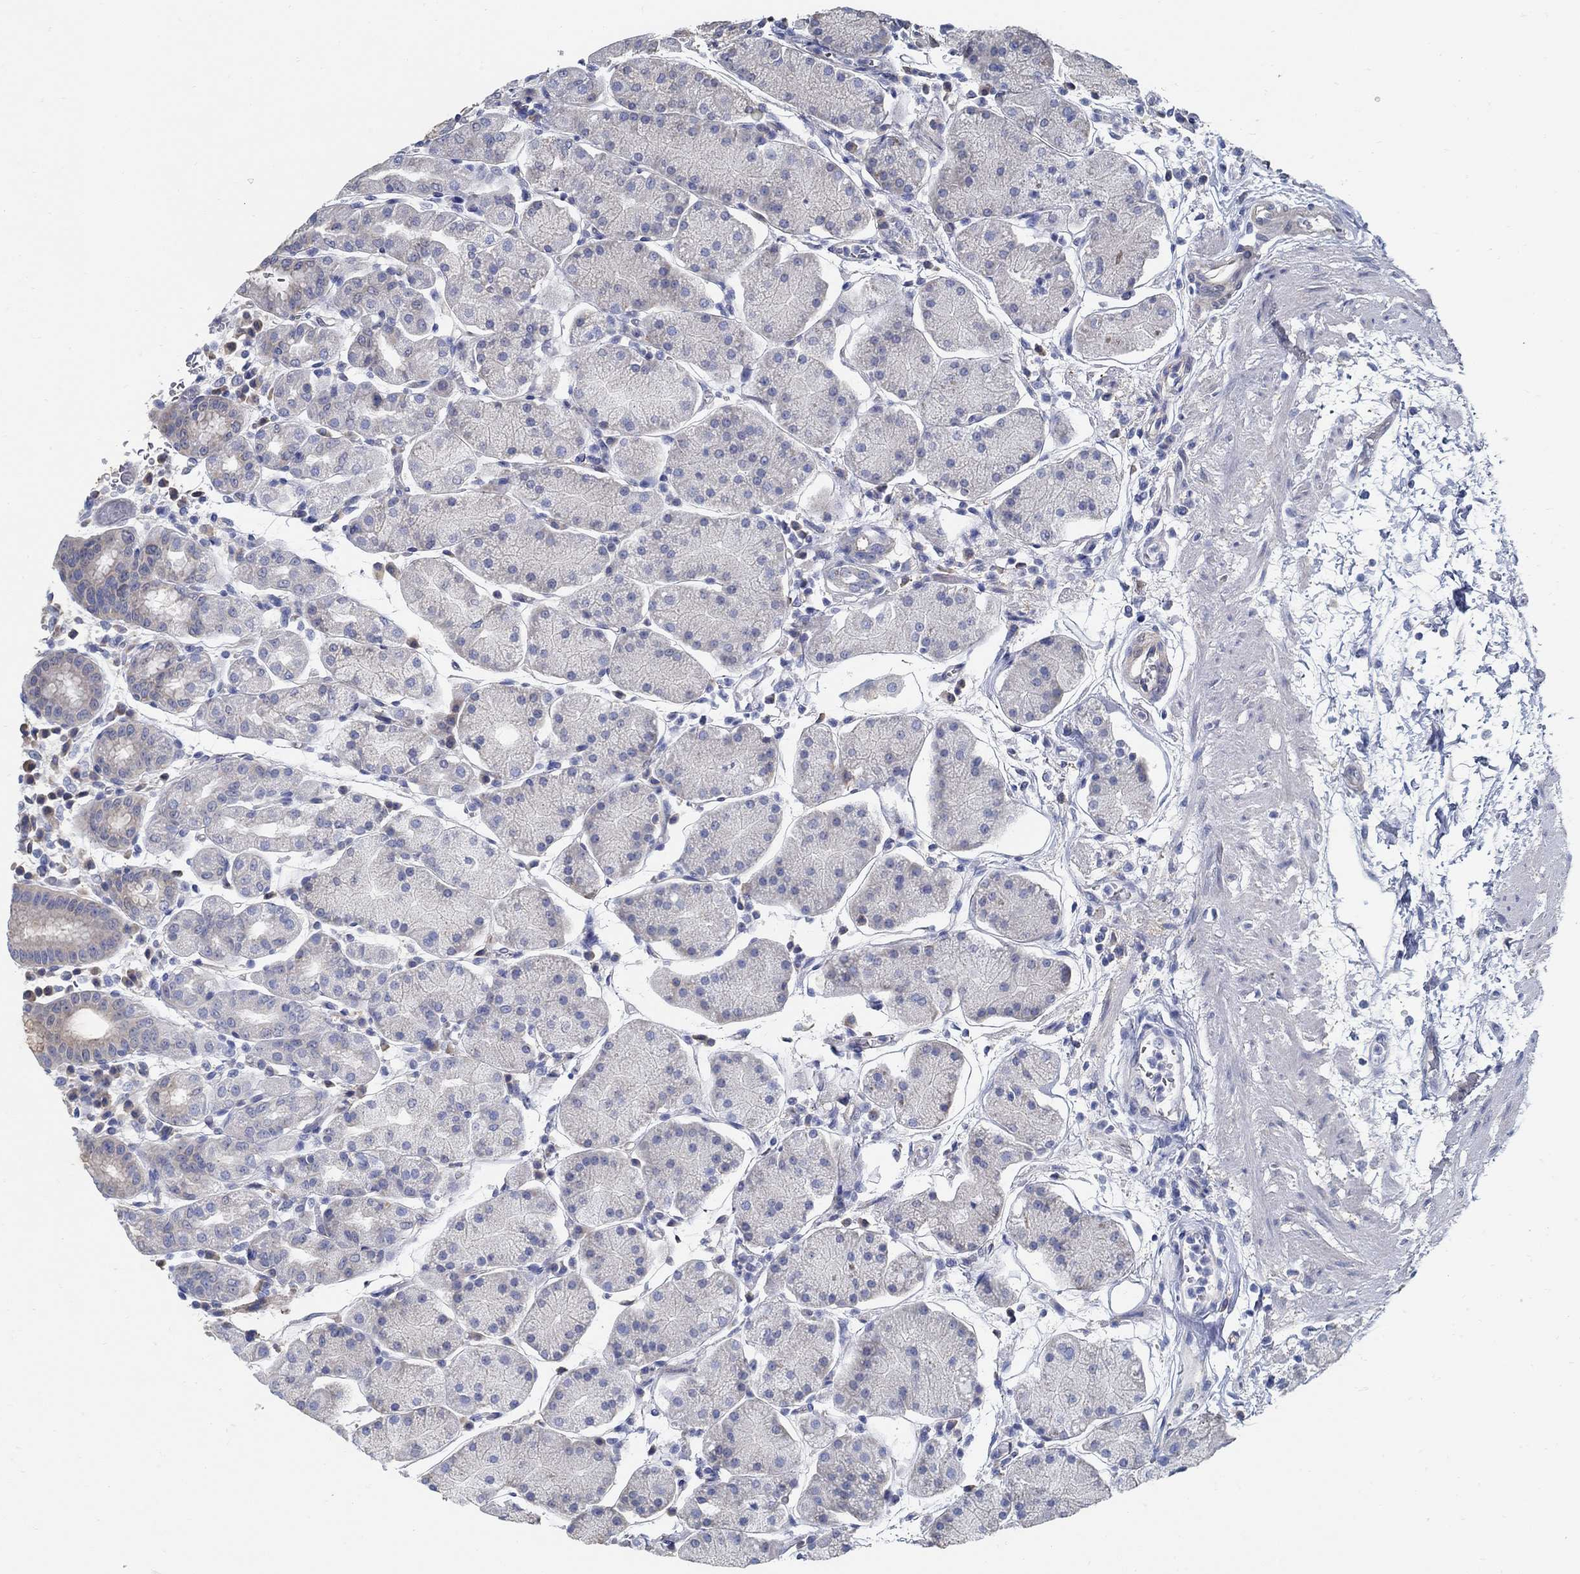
{"staining": {"intensity": "moderate", "quantity": "<25%", "location": "cytoplasmic/membranous"}, "tissue": "stomach", "cell_type": "Glandular cells", "image_type": "normal", "snomed": [{"axis": "morphology", "description": "Normal tissue, NOS"}, {"axis": "topography", "description": "Stomach"}], "caption": "A high-resolution photomicrograph shows immunohistochemistry (IHC) staining of unremarkable stomach, which displays moderate cytoplasmic/membranous staining in about <25% of glandular cells.", "gene": "C15orf39", "patient": {"sex": "male", "age": 54}}